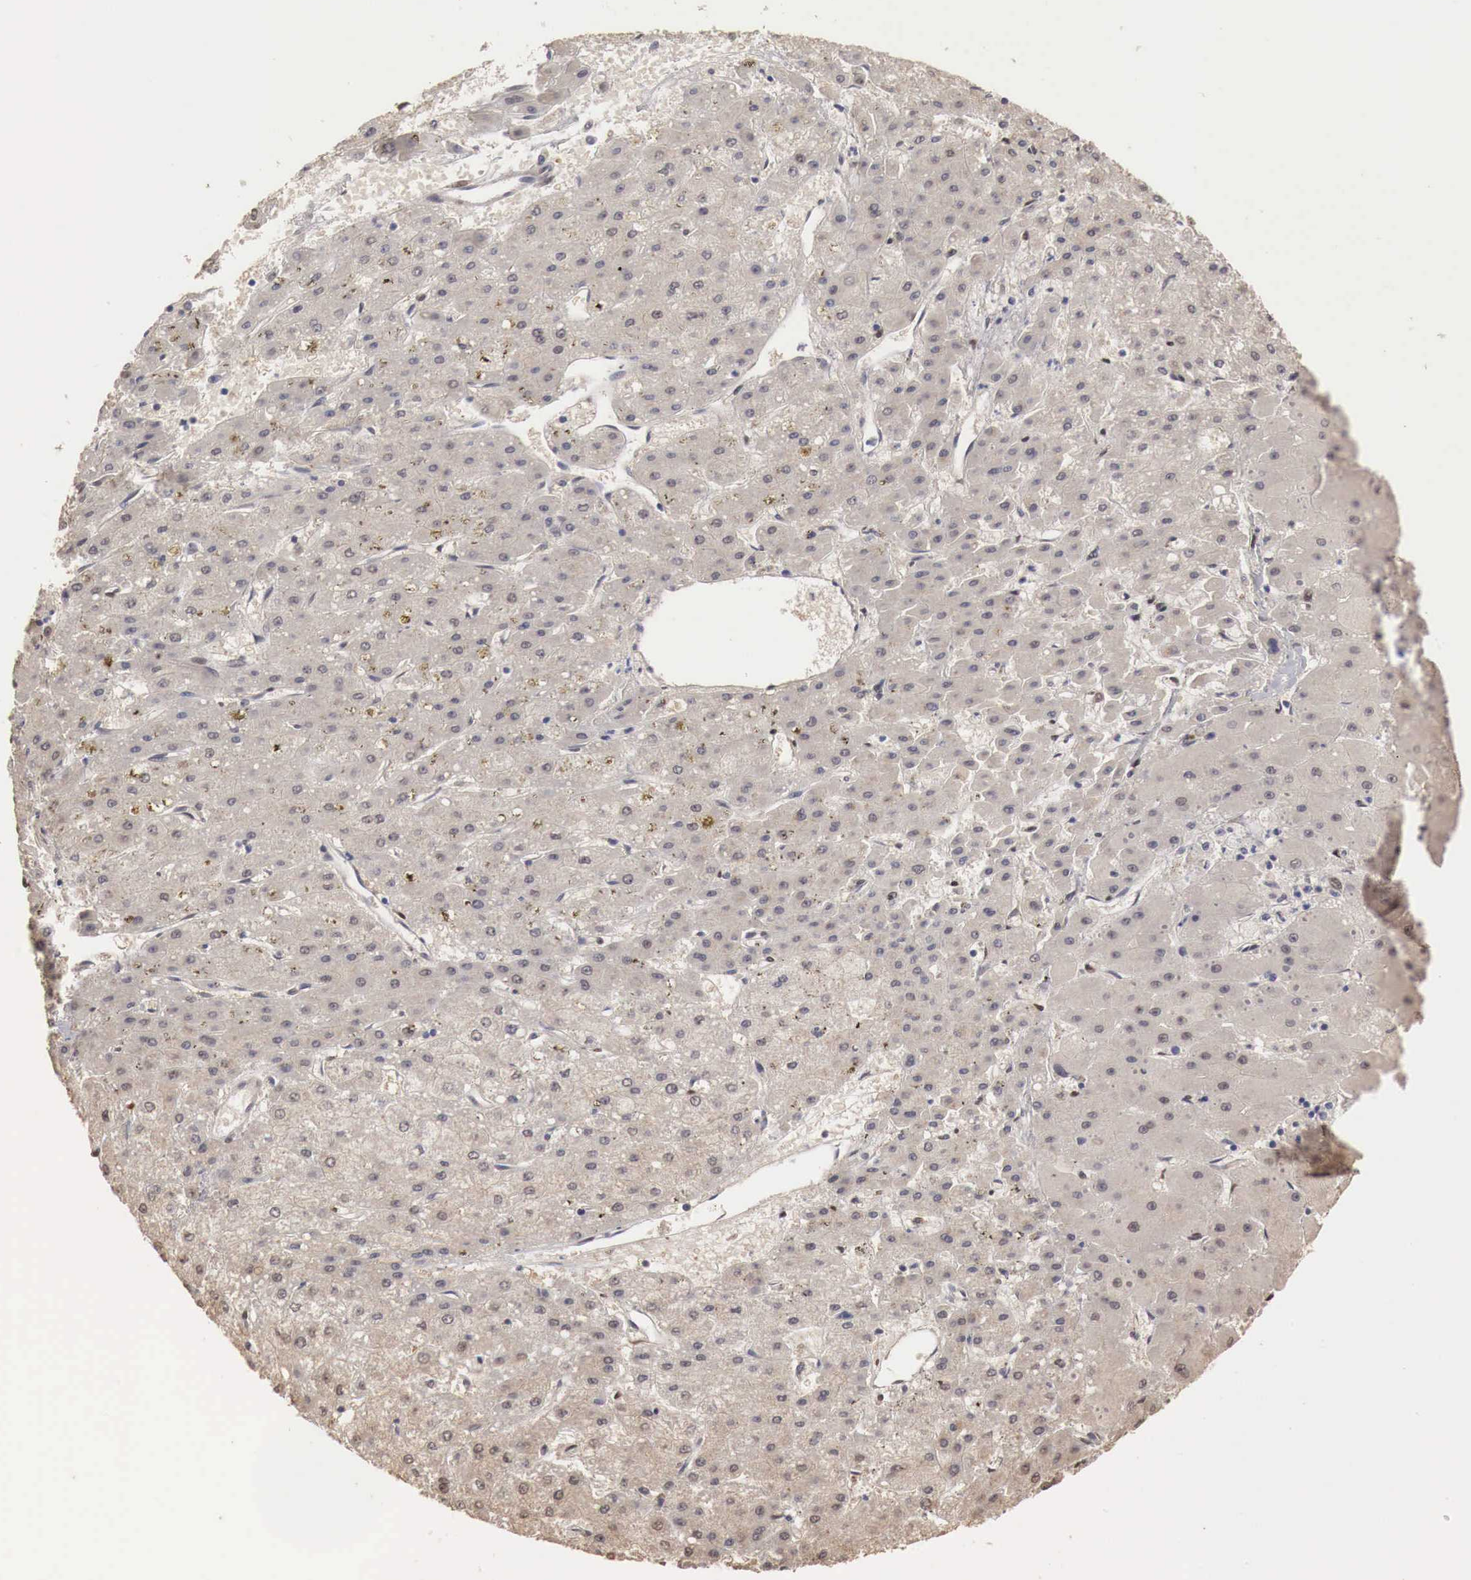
{"staining": {"intensity": "weak", "quantity": "25%-75%", "location": "cytoplasmic/membranous"}, "tissue": "liver cancer", "cell_type": "Tumor cells", "image_type": "cancer", "snomed": [{"axis": "morphology", "description": "Carcinoma, Hepatocellular, NOS"}, {"axis": "topography", "description": "Liver"}], "caption": "Approximately 25%-75% of tumor cells in human liver hepatocellular carcinoma demonstrate weak cytoplasmic/membranous protein expression as visualized by brown immunohistochemical staining.", "gene": "KHDRBS2", "patient": {"sex": "female", "age": 52}}